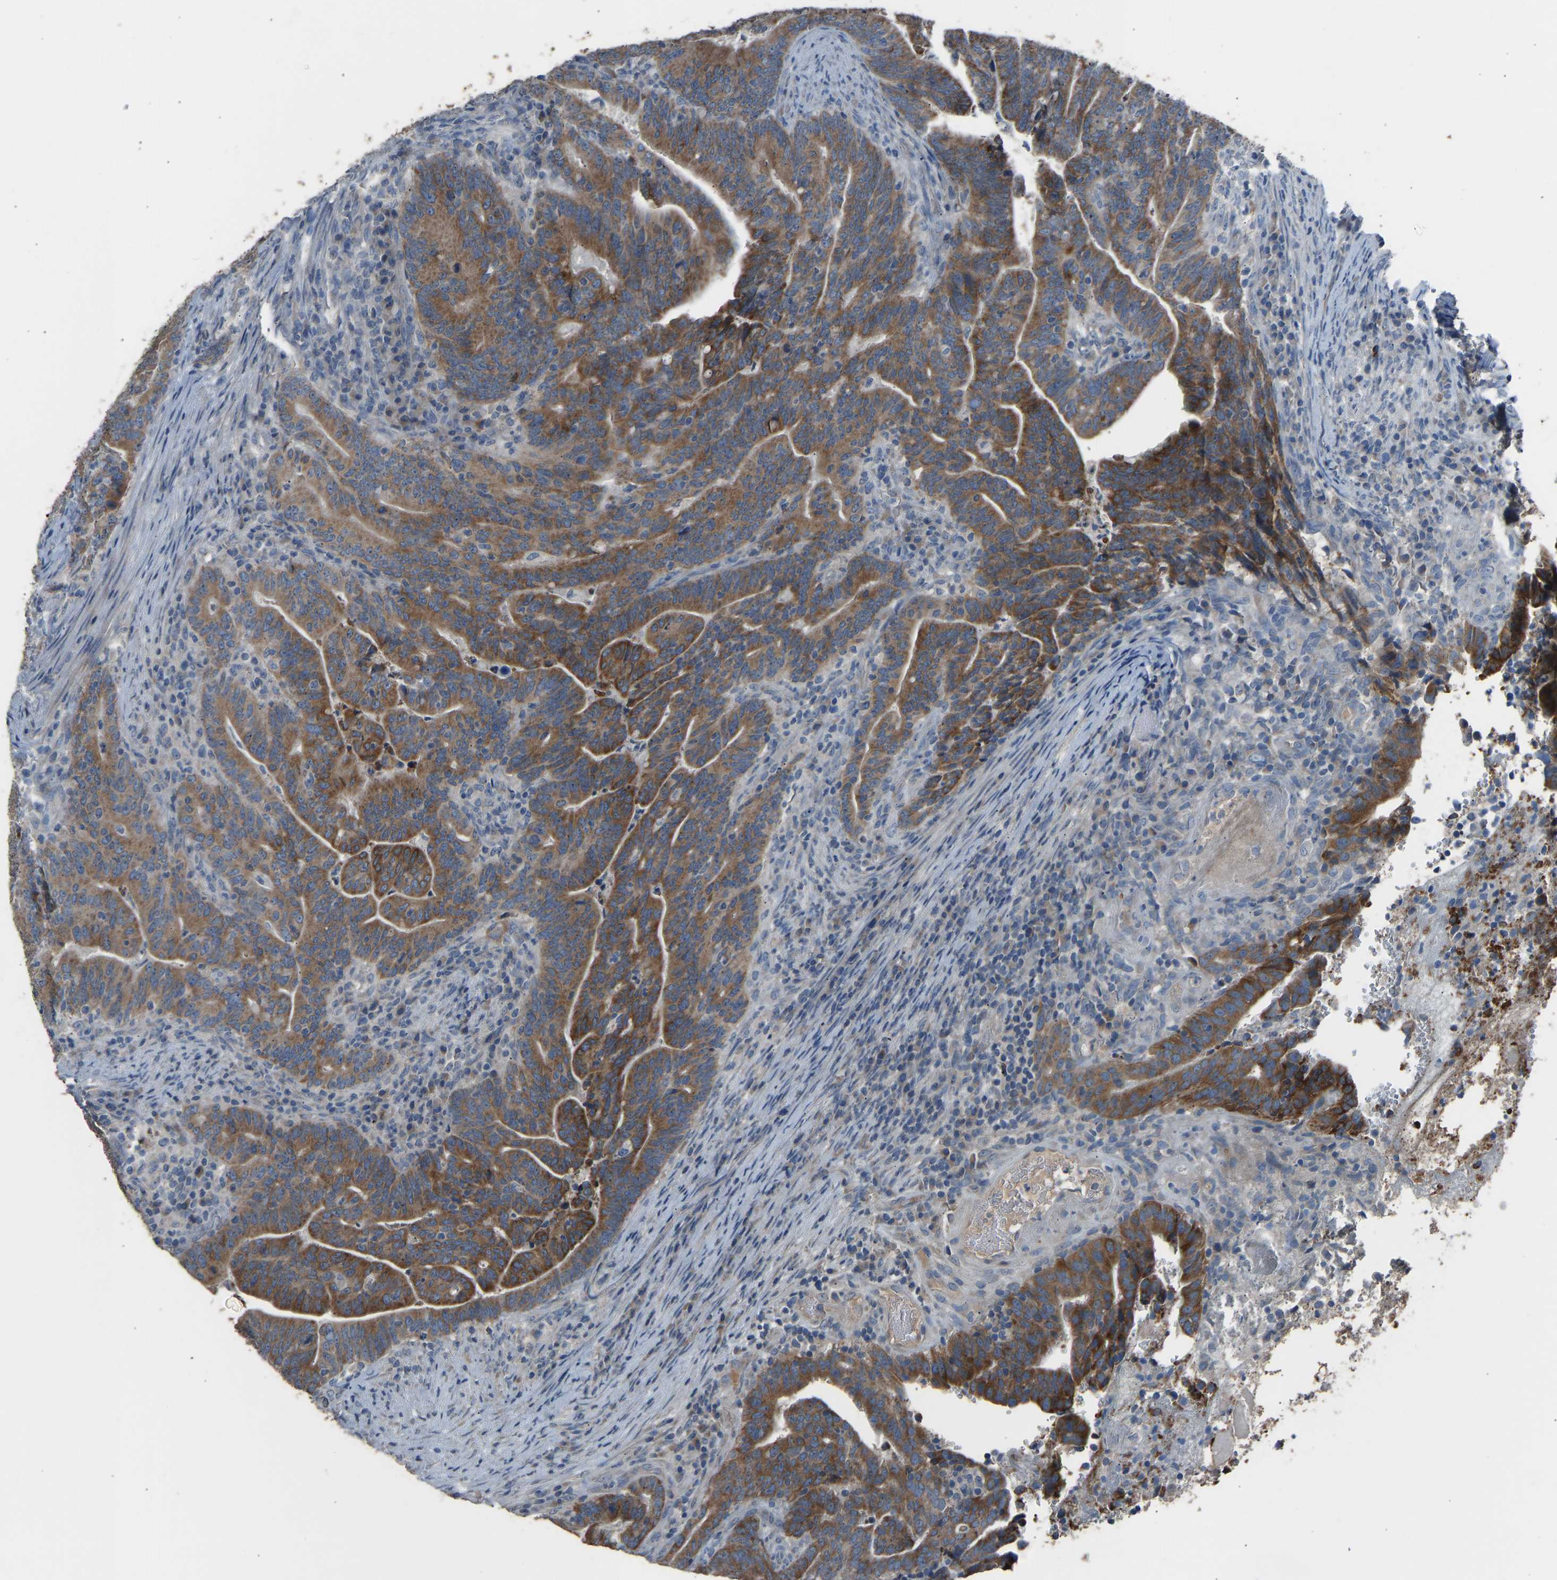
{"staining": {"intensity": "moderate", "quantity": ">75%", "location": "cytoplasmic/membranous"}, "tissue": "colorectal cancer", "cell_type": "Tumor cells", "image_type": "cancer", "snomed": [{"axis": "morphology", "description": "Adenocarcinoma, NOS"}, {"axis": "topography", "description": "Colon"}], "caption": "Immunohistochemical staining of colorectal adenocarcinoma reveals medium levels of moderate cytoplasmic/membranous protein staining in approximately >75% of tumor cells.", "gene": "TGFBR3", "patient": {"sex": "female", "age": 66}}